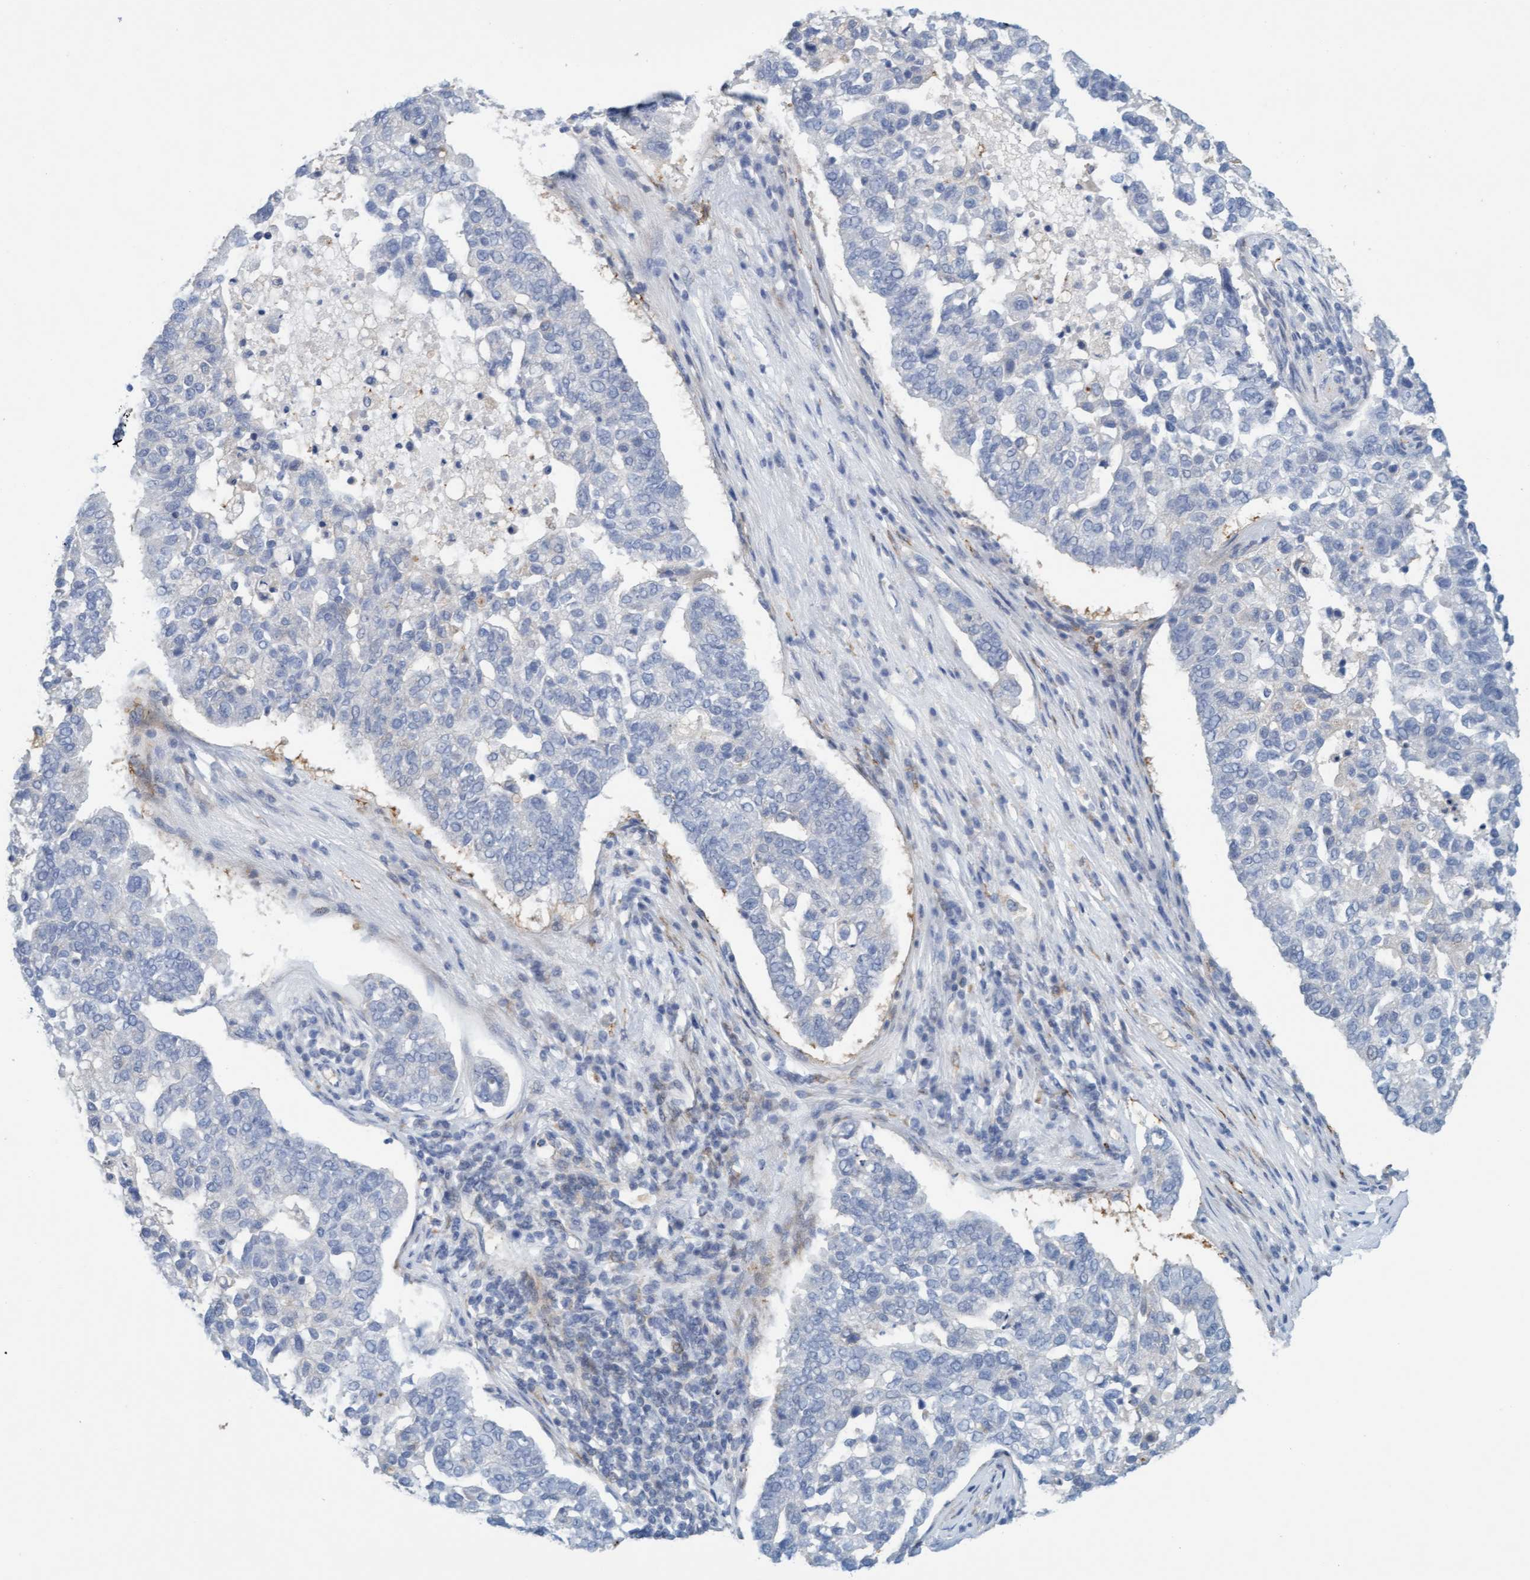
{"staining": {"intensity": "negative", "quantity": "none", "location": "none"}, "tissue": "pancreatic cancer", "cell_type": "Tumor cells", "image_type": "cancer", "snomed": [{"axis": "morphology", "description": "Adenocarcinoma, NOS"}, {"axis": "topography", "description": "Pancreas"}], "caption": "DAB (3,3'-diaminobenzidine) immunohistochemical staining of pancreatic adenocarcinoma demonstrates no significant expression in tumor cells. (DAB (3,3'-diaminobenzidine) IHC visualized using brightfield microscopy, high magnification).", "gene": "EIF4EBP1", "patient": {"sex": "female", "age": 61}}